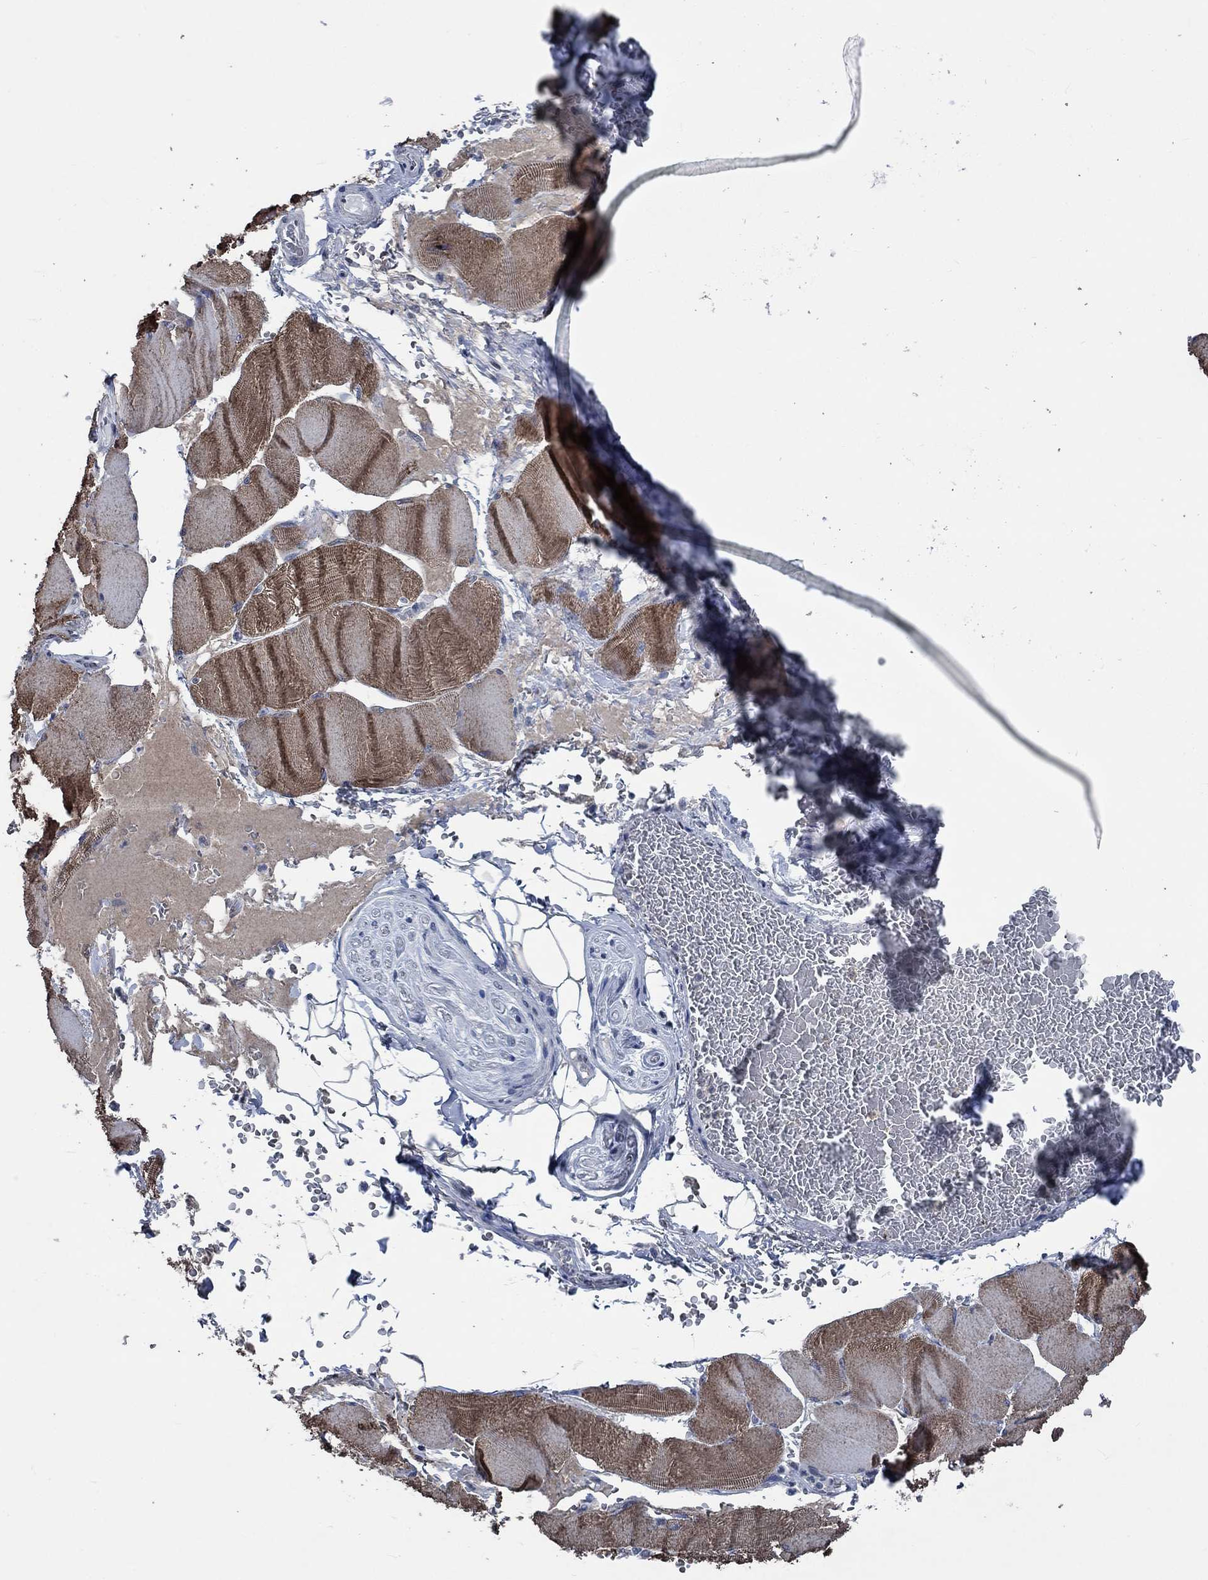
{"staining": {"intensity": "strong", "quantity": "<25%", "location": "cytoplasmic/membranous"}, "tissue": "skeletal muscle", "cell_type": "Myocytes", "image_type": "normal", "snomed": [{"axis": "morphology", "description": "Normal tissue, NOS"}, {"axis": "topography", "description": "Skeletal muscle"}], "caption": "Unremarkable skeletal muscle demonstrates strong cytoplasmic/membranous expression in approximately <25% of myocytes, visualized by immunohistochemistry.", "gene": "OBSCN", "patient": {"sex": "male", "age": 56}}